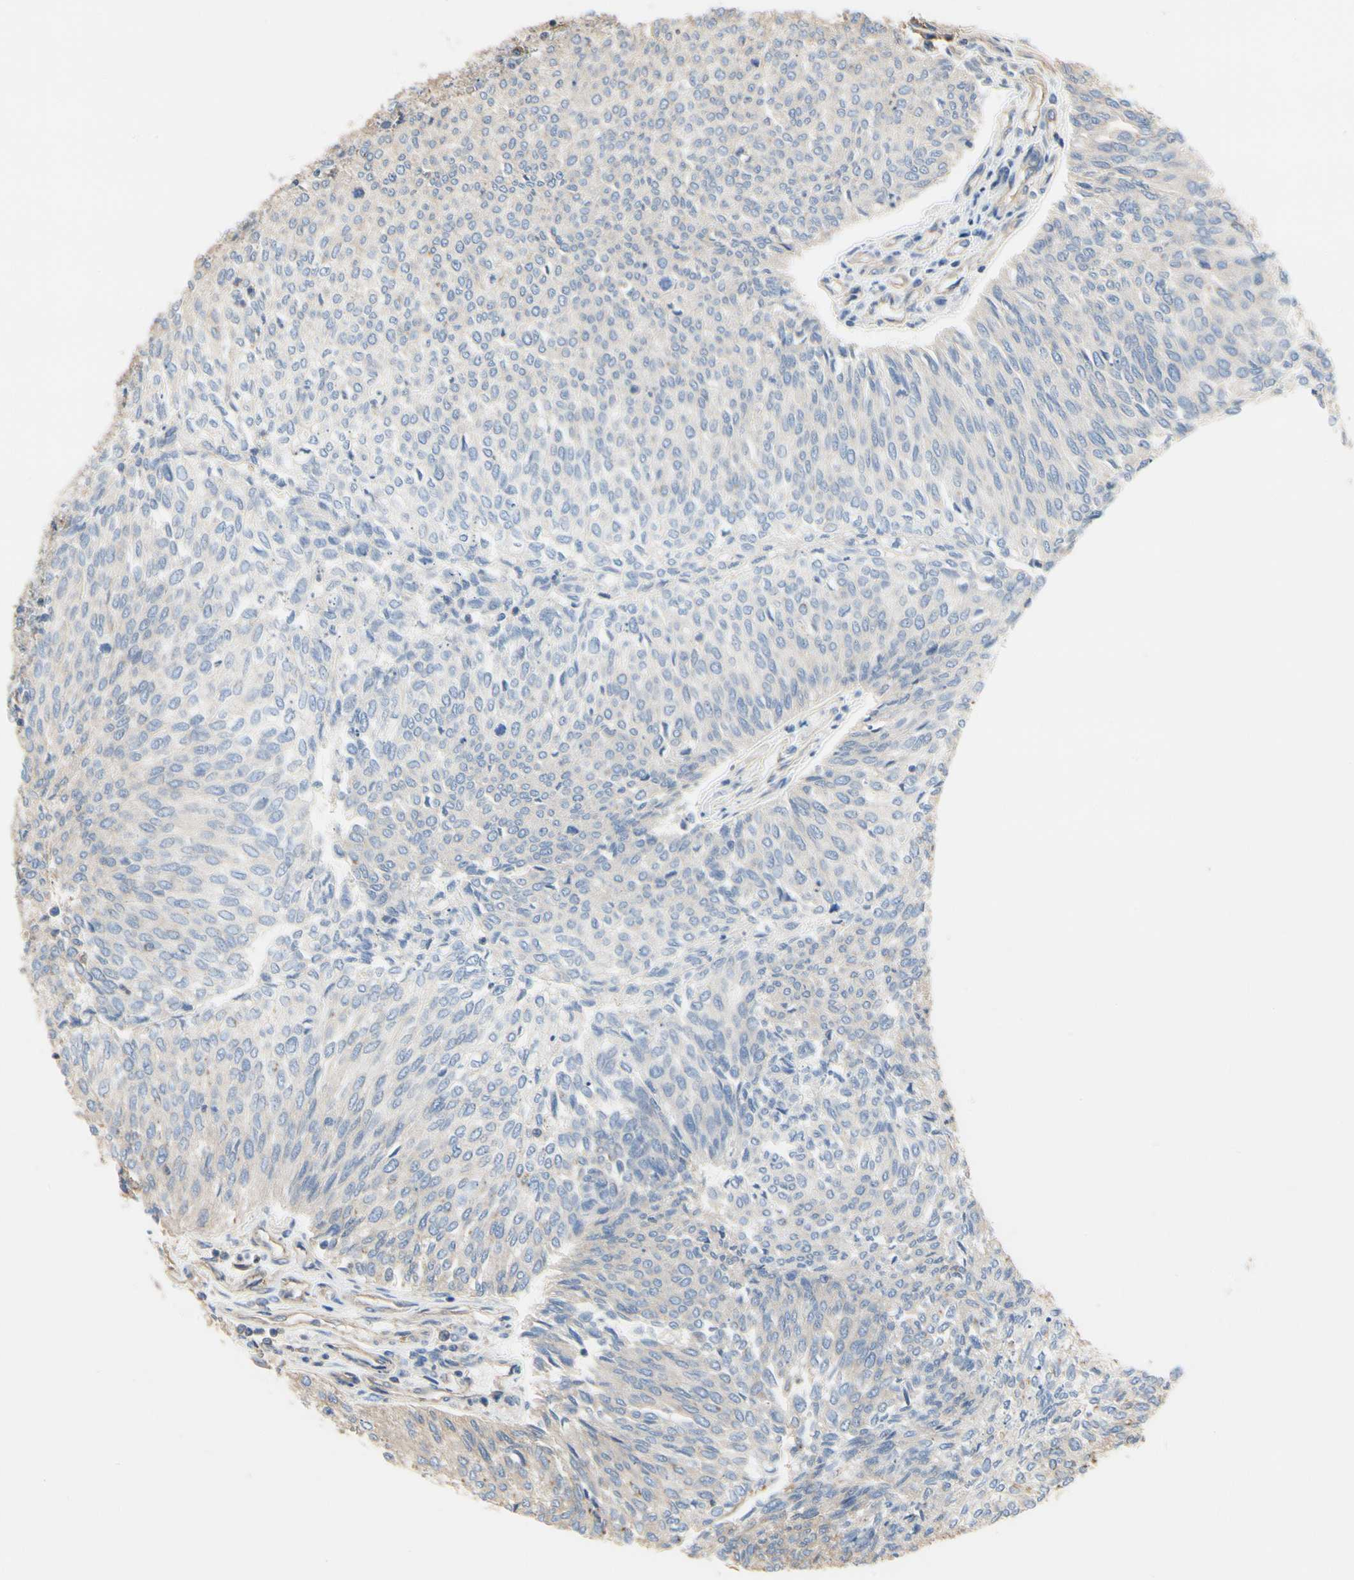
{"staining": {"intensity": "weak", "quantity": "<25%", "location": "cytoplasmic/membranous"}, "tissue": "urothelial cancer", "cell_type": "Tumor cells", "image_type": "cancer", "snomed": [{"axis": "morphology", "description": "Urothelial carcinoma, Low grade"}, {"axis": "topography", "description": "Urinary bladder"}], "caption": "High magnification brightfield microscopy of urothelial cancer stained with DAB (brown) and counterstained with hematoxylin (blue): tumor cells show no significant staining.", "gene": "PDZK1", "patient": {"sex": "female", "age": 79}}